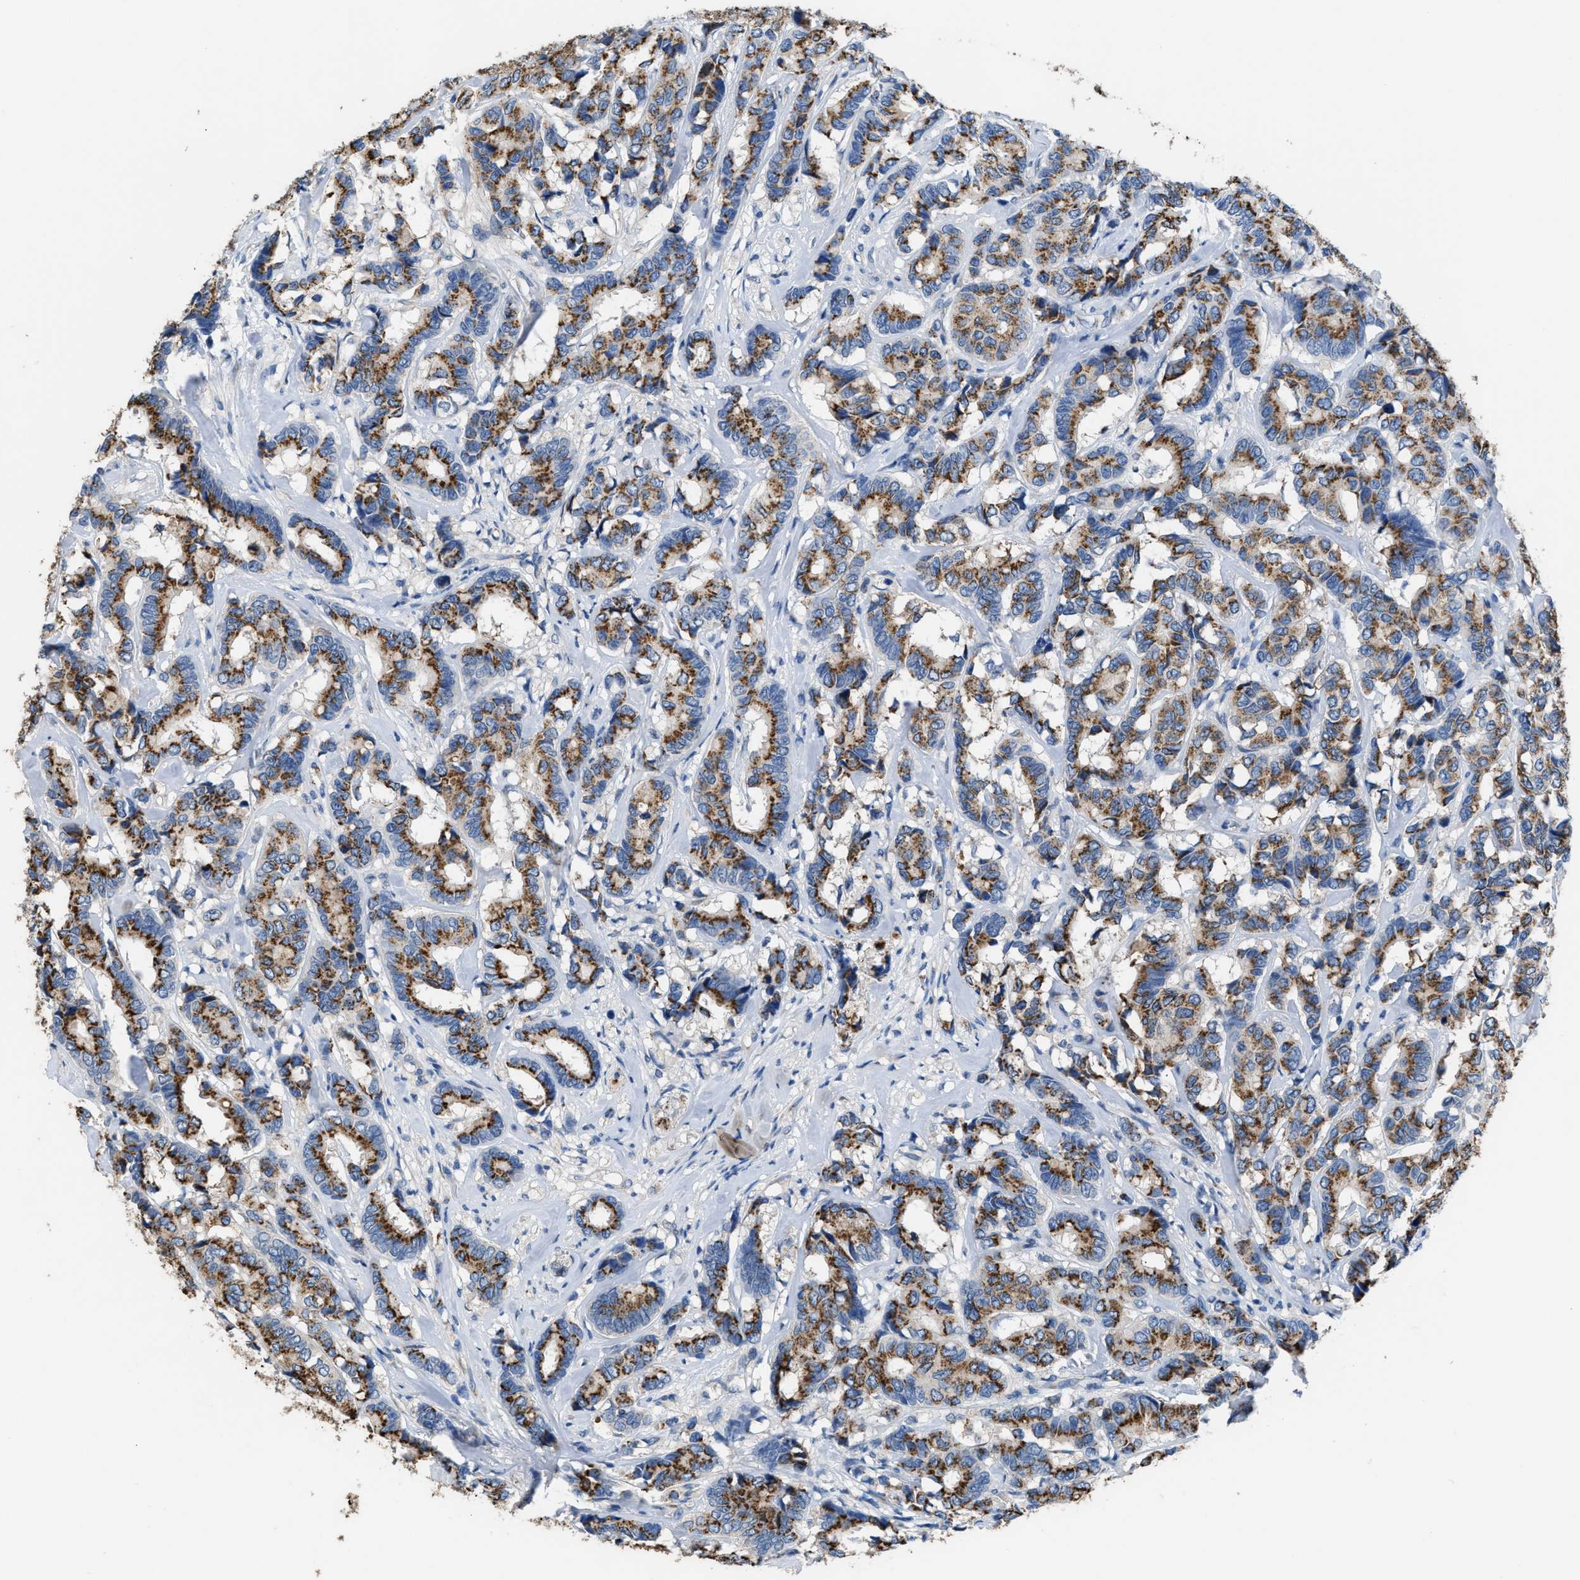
{"staining": {"intensity": "strong", "quantity": ">75%", "location": "cytoplasmic/membranous"}, "tissue": "breast cancer", "cell_type": "Tumor cells", "image_type": "cancer", "snomed": [{"axis": "morphology", "description": "Duct carcinoma"}, {"axis": "topography", "description": "Breast"}], "caption": "Tumor cells display strong cytoplasmic/membranous expression in about >75% of cells in breast cancer (infiltrating ductal carcinoma).", "gene": "GOLM1", "patient": {"sex": "female", "age": 87}}